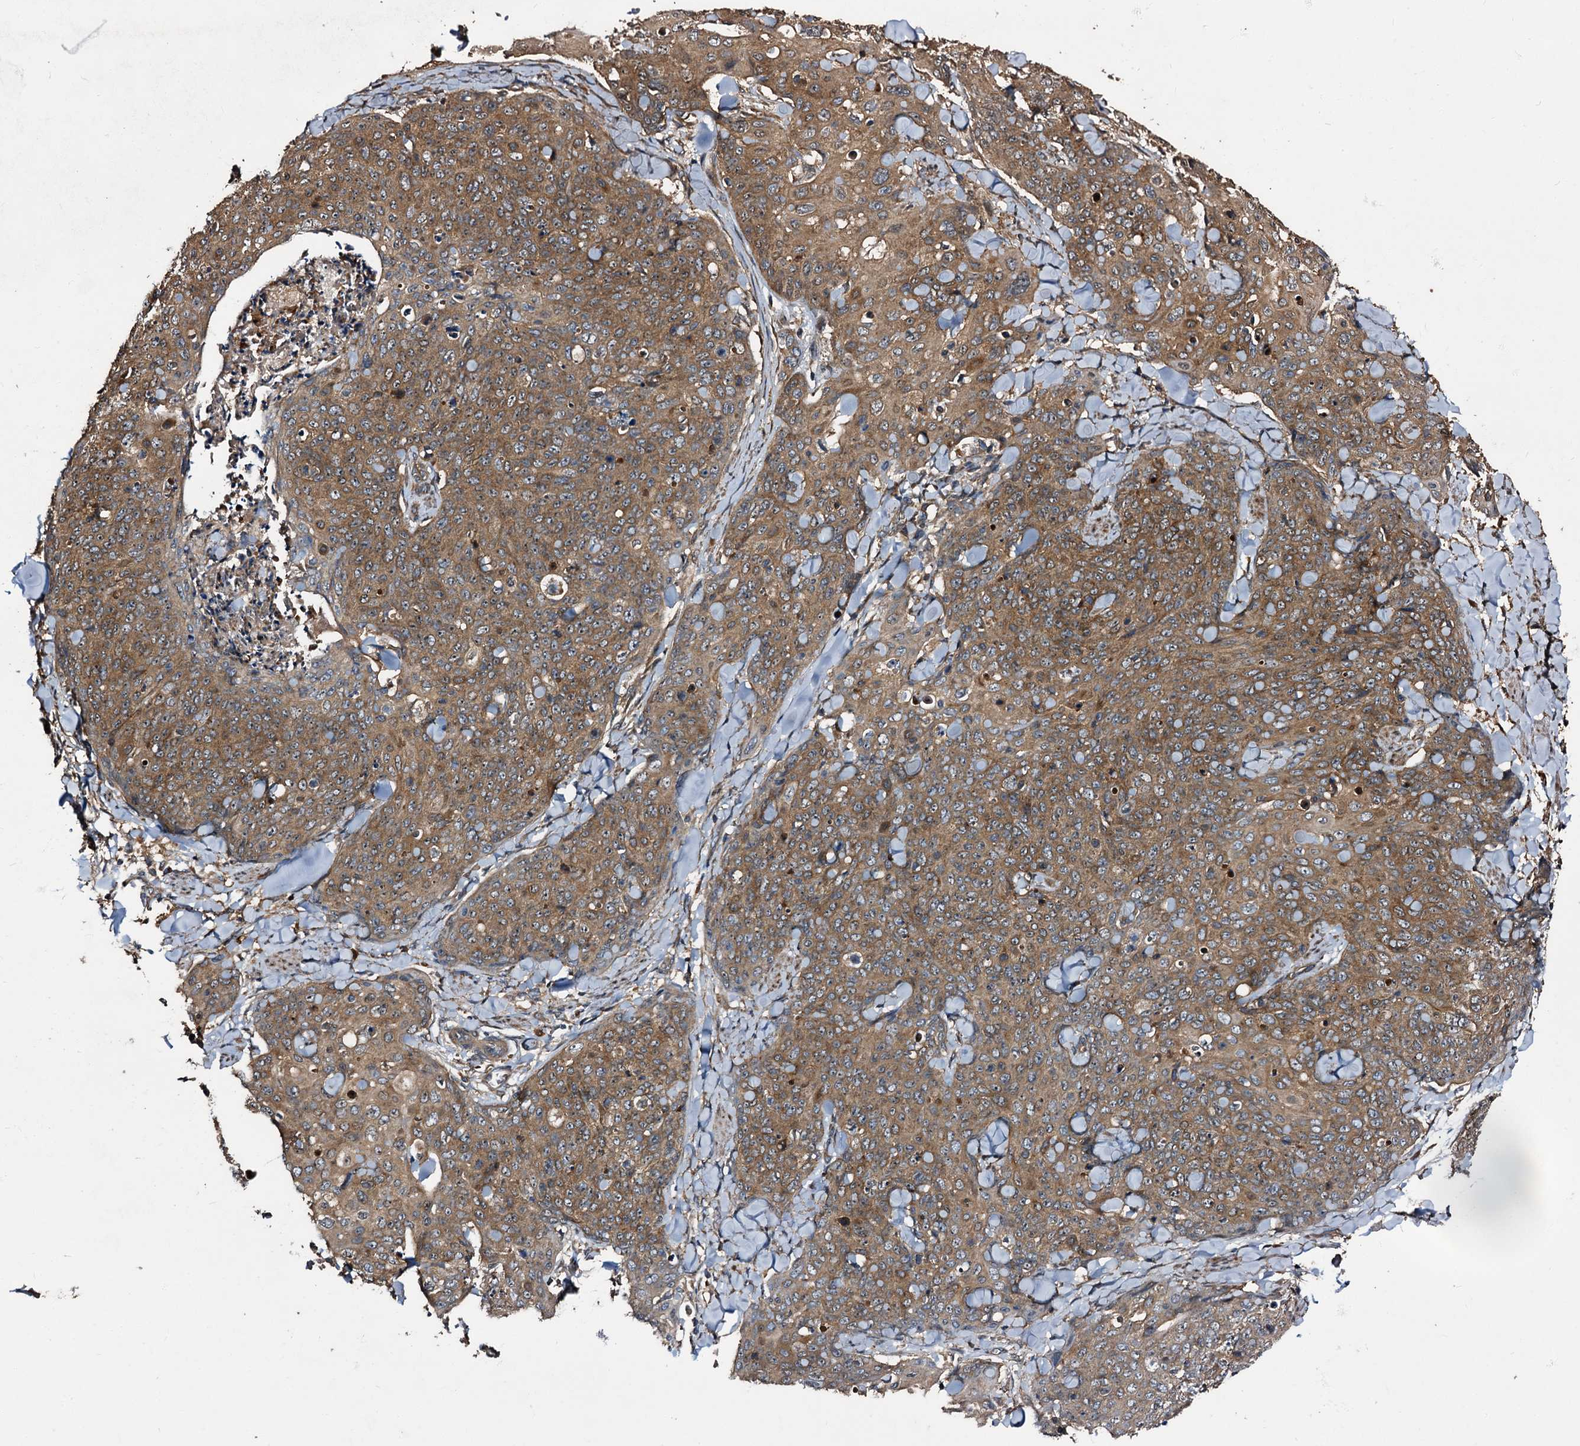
{"staining": {"intensity": "moderate", "quantity": ">75%", "location": "cytoplasmic/membranous"}, "tissue": "skin cancer", "cell_type": "Tumor cells", "image_type": "cancer", "snomed": [{"axis": "morphology", "description": "Squamous cell carcinoma, NOS"}, {"axis": "topography", "description": "Skin"}, {"axis": "topography", "description": "Vulva"}], "caption": "The histopathology image displays immunohistochemical staining of skin squamous cell carcinoma. There is moderate cytoplasmic/membranous positivity is appreciated in about >75% of tumor cells. (Stains: DAB (3,3'-diaminobenzidine) in brown, nuclei in blue, Microscopy: brightfield microscopy at high magnification).", "gene": "PEX5", "patient": {"sex": "female", "age": 85}}